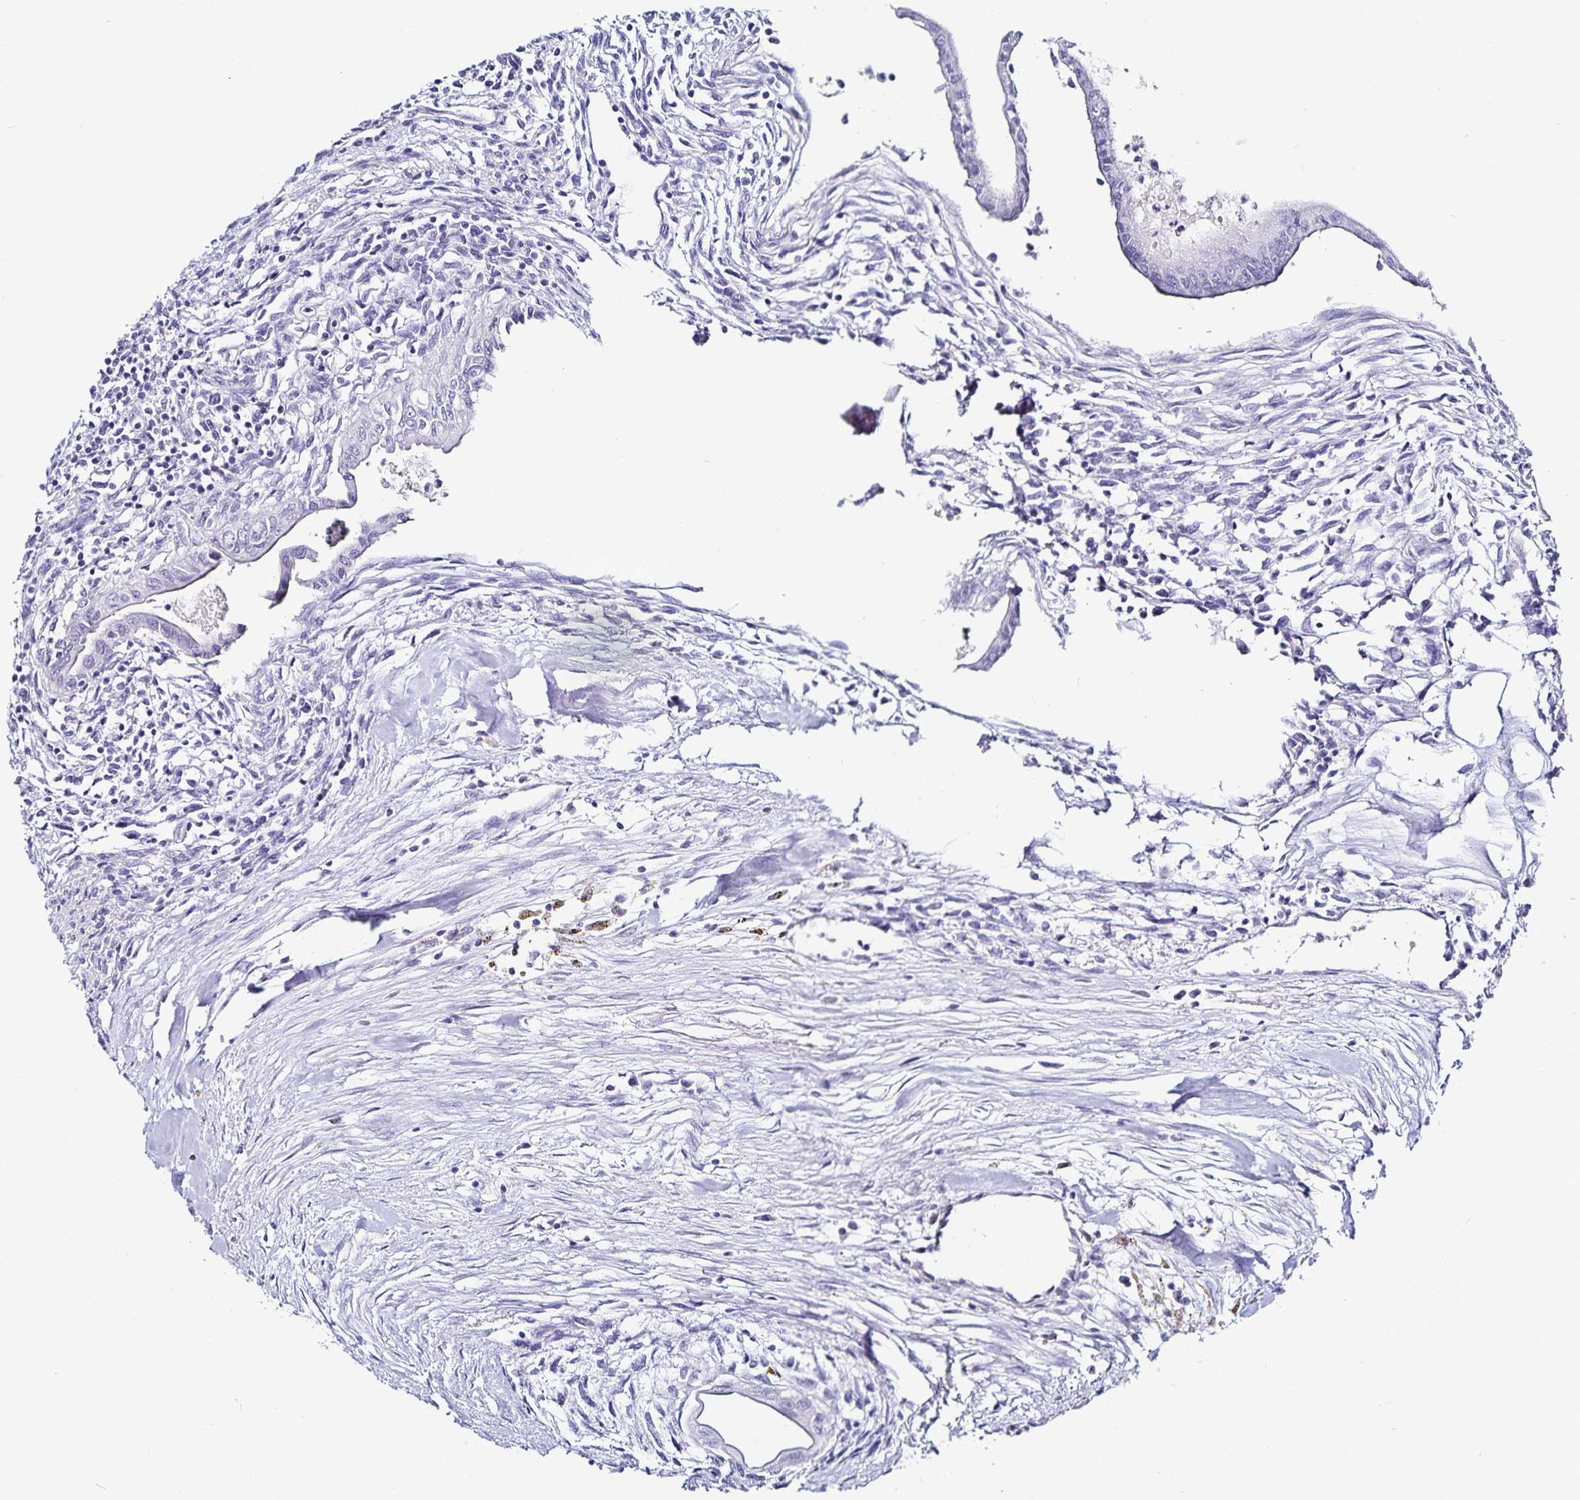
{"staining": {"intensity": "negative", "quantity": "none", "location": "none"}, "tissue": "testis cancer", "cell_type": "Tumor cells", "image_type": "cancer", "snomed": [{"axis": "morphology", "description": "Carcinoma, Embryonal, NOS"}, {"axis": "topography", "description": "Testis"}], "caption": "This micrograph is of testis embryonal carcinoma stained with immunohistochemistry to label a protein in brown with the nuclei are counter-stained blue. There is no expression in tumor cells.", "gene": "TSPAN7", "patient": {"sex": "male", "age": 37}}